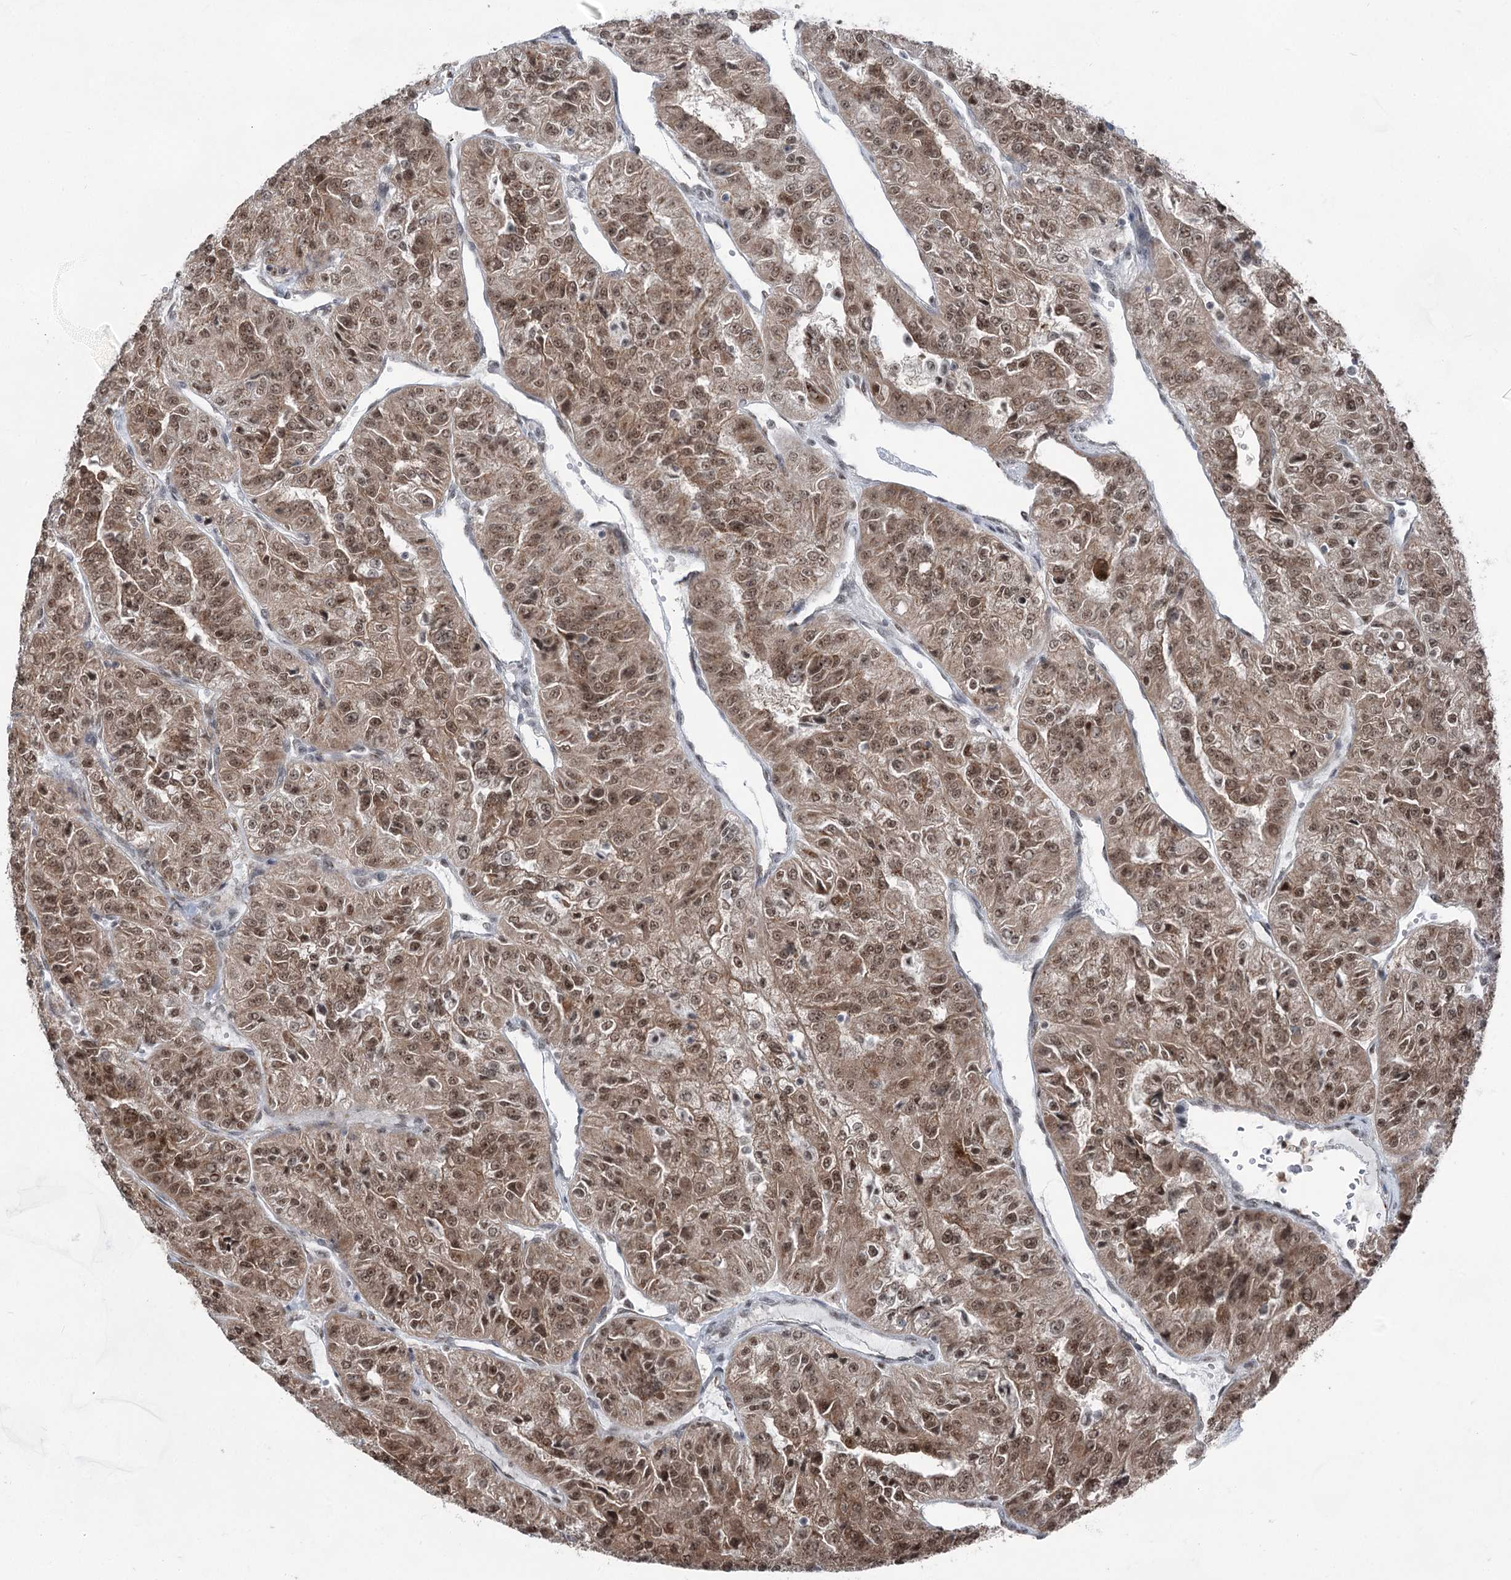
{"staining": {"intensity": "moderate", "quantity": ">75%", "location": "cytoplasmic/membranous,nuclear"}, "tissue": "renal cancer", "cell_type": "Tumor cells", "image_type": "cancer", "snomed": [{"axis": "morphology", "description": "Adenocarcinoma, NOS"}, {"axis": "topography", "description": "Kidney"}], "caption": "Brown immunohistochemical staining in human adenocarcinoma (renal) exhibits moderate cytoplasmic/membranous and nuclear expression in about >75% of tumor cells.", "gene": "ZCCHC8", "patient": {"sex": "female", "age": 63}}